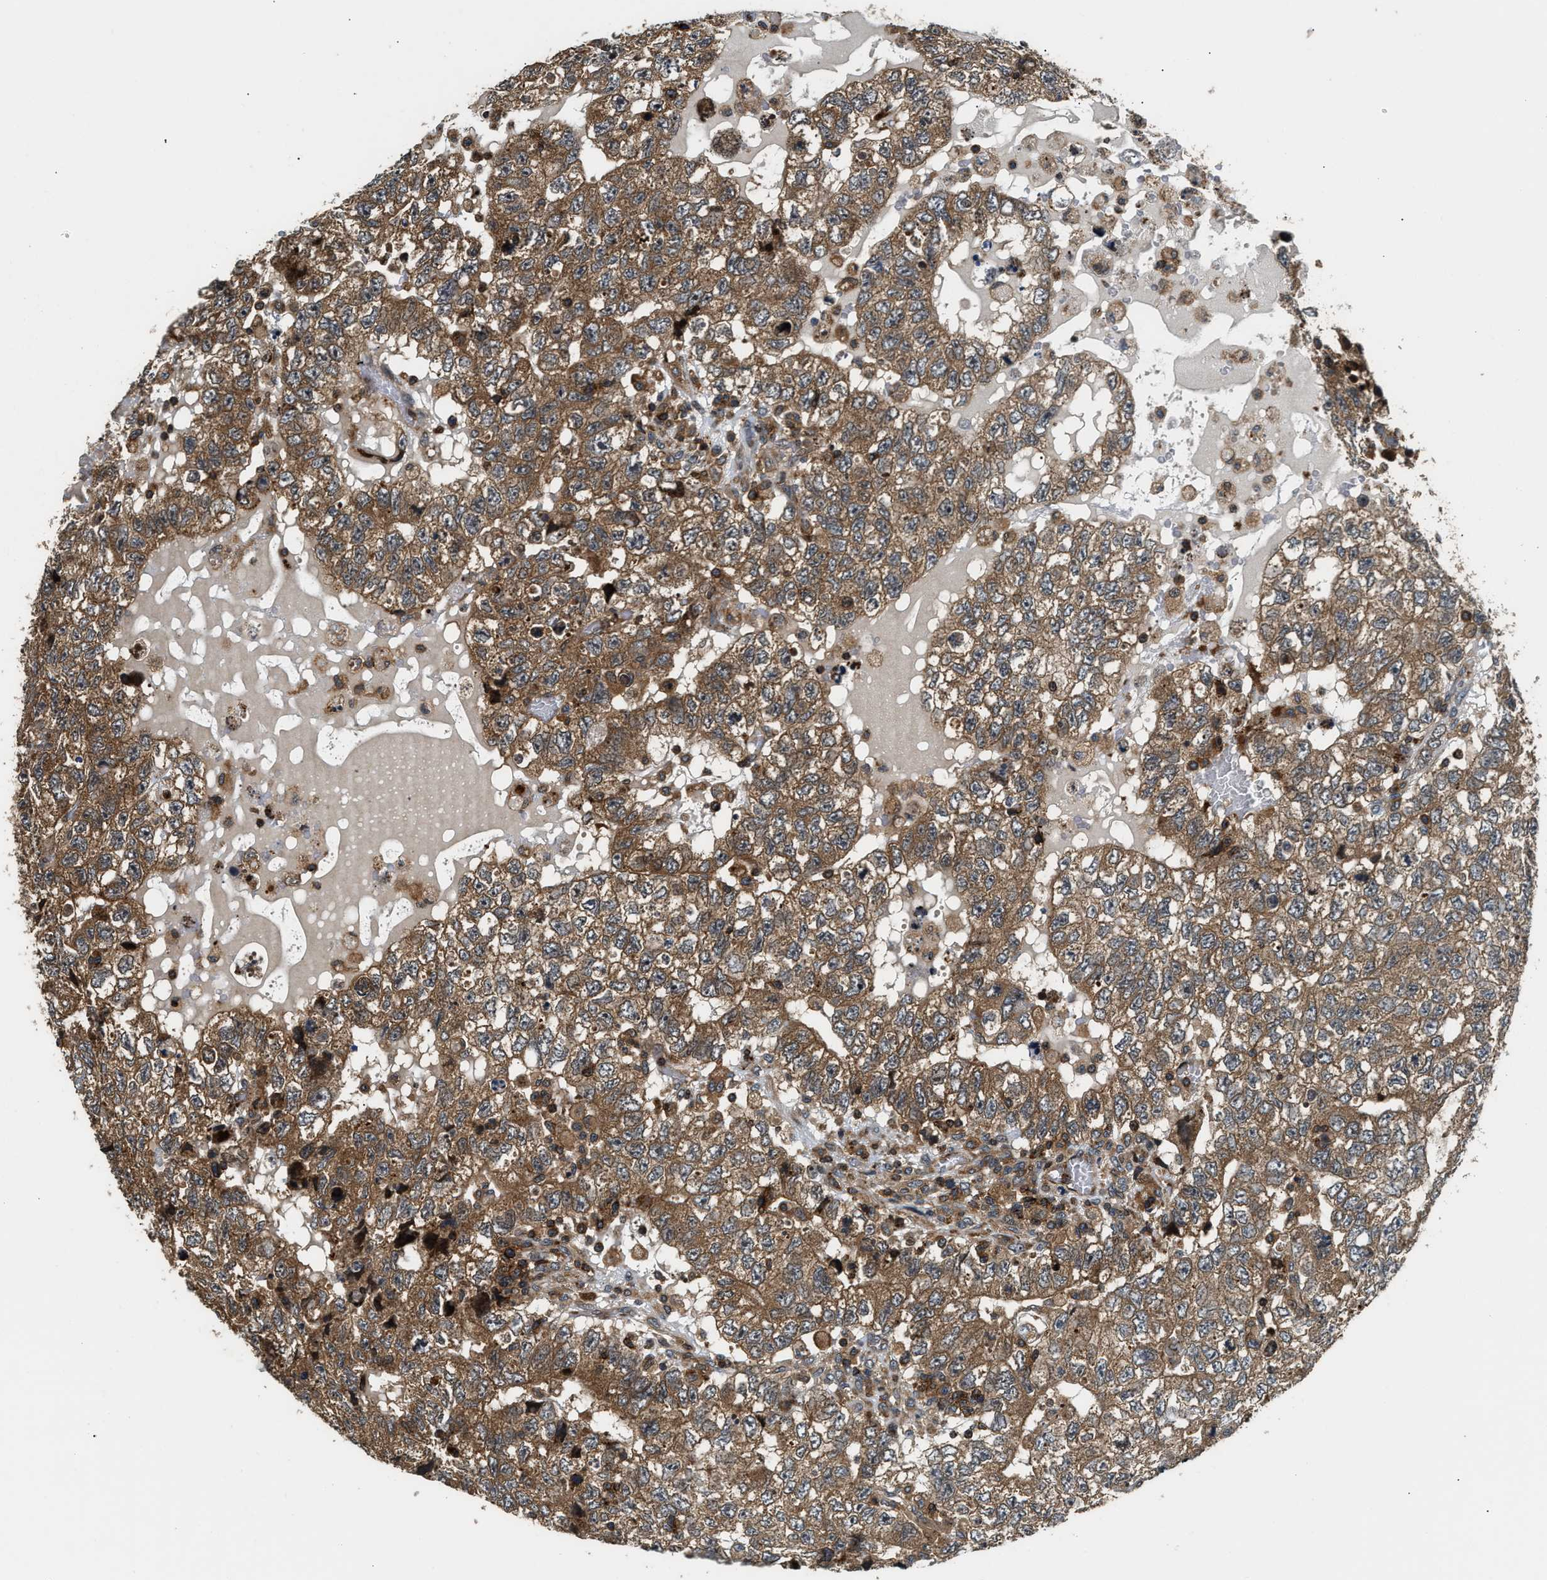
{"staining": {"intensity": "moderate", "quantity": ">75%", "location": "cytoplasmic/membranous,nuclear"}, "tissue": "testis cancer", "cell_type": "Tumor cells", "image_type": "cancer", "snomed": [{"axis": "morphology", "description": "Carcinoma, Embryonal, NOS"}, {"axis": "topography", "description": "Testis"}], "caption": "The histopathology image reveals a brown stain indicating the presence of a protein in the cytoplasmic/membranous and nuclear of tumor cells in embryonal carcinoma (testis). (Stains: DAB (3,3'-diaminobenzidine) in brown, nuclei in blue, Microscopy: brightfield microscopy at high magnification).", "gene": "SNX5", "patient": {"sex": "male", "age": 36}}